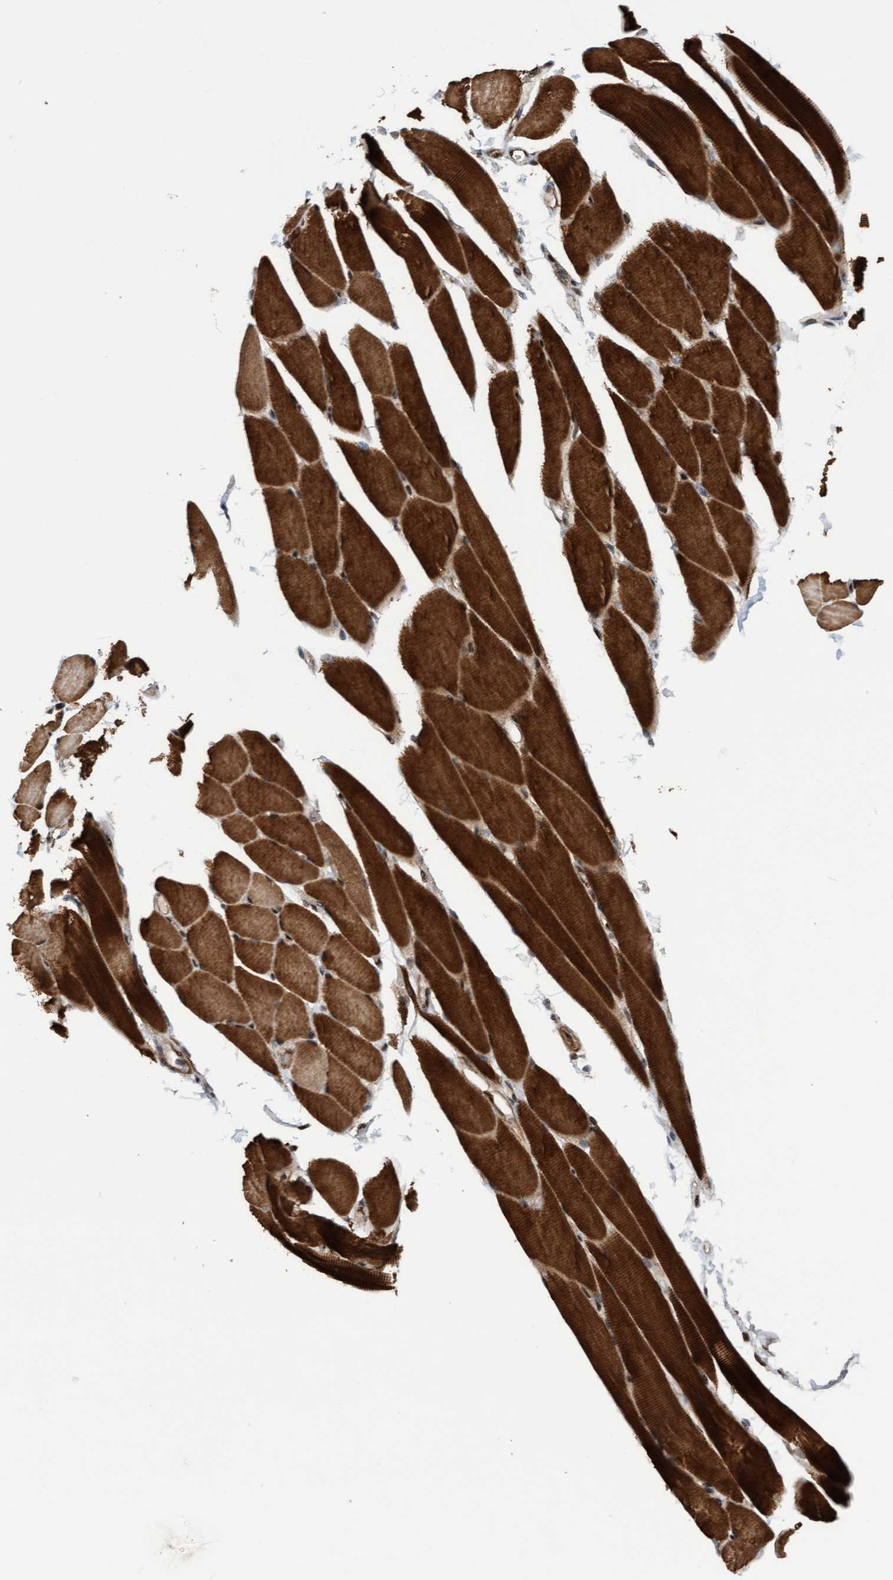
{"staining": {"intensity": "strong", "quantity": ">75%", "location": "cytoplasmic/membranous,nuclear"}, "tissue": "skeletal muscle", "cell_type": "Myocytes", "image_type": "normal", "snomed": [{"axis": "morphology", "description": "Normal tissue, NOS"}, {"axis": "topography", "description": "Skeletal muscle"}, {"axis": "topography", "description": "Peripheral nerve tissue"}], "caption": "A high-resolution photomicrograph shows IHC staining of benign skeletal muscle, which displays strong cytoplasmic/membranous,nuclear expression in approximately >75% of myocytes.", "gene": "ITFG1", "patient": {"sex": "female", "age": 84}}